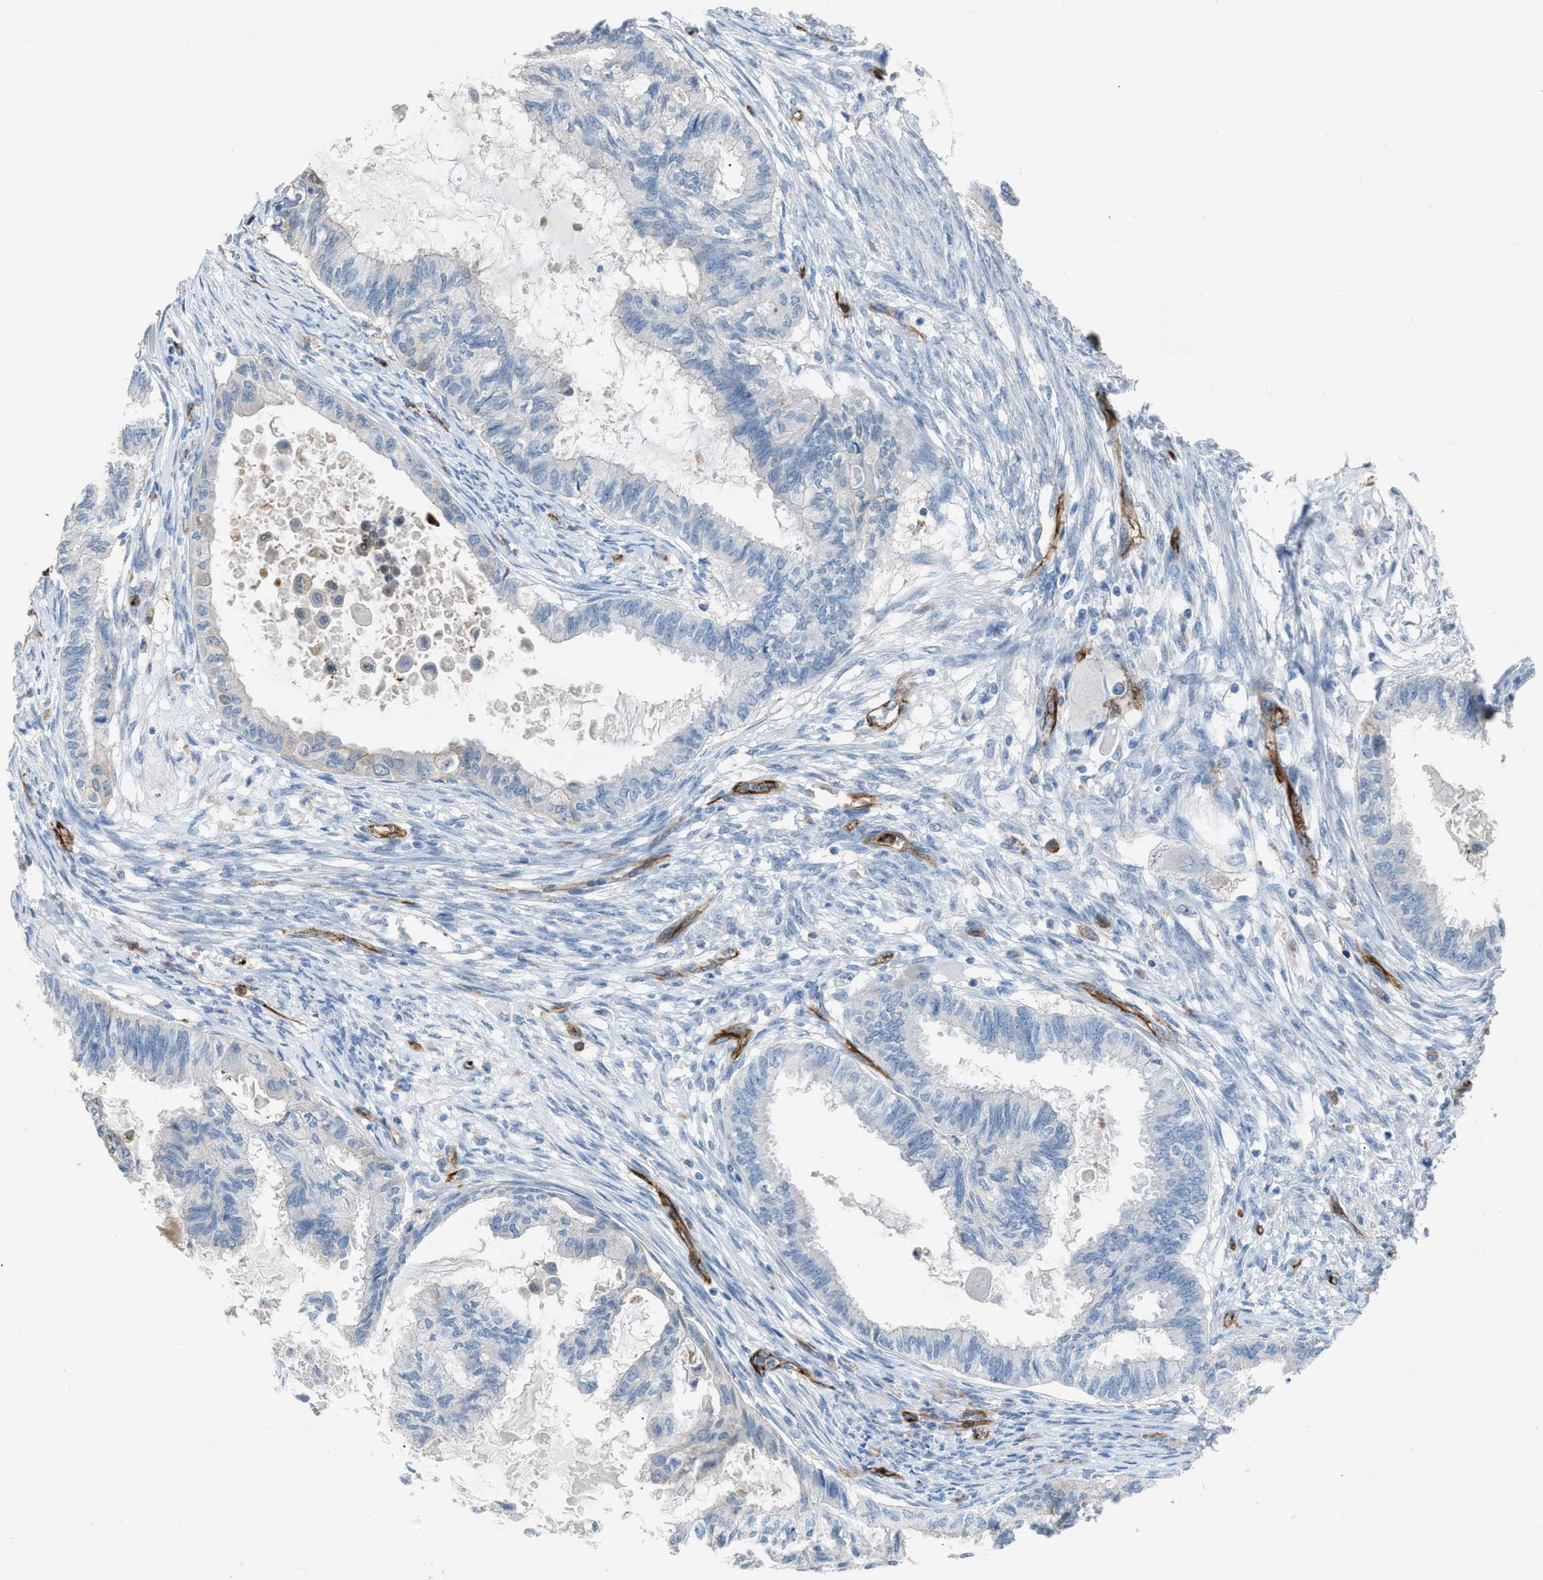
{"staining": {"intensity": "negative", "quantity": "none", "location": "none"}, "tissue": "cervical cancer", "cell_type": "Tumor cells", "image_type": "cancer", "snomed": [{"axis": "morphology", "description": "Normal tissue, NOS"}, {"axis": "morphology", "description": "Adenocarcinoma, NOS"}, {"axis": "topography", "description": "Cervix"}, {"axis": "topography", "description": "Endometrium"}], "caption": "Protein analysis of cervical cancer displays no significant positivity in tumor cells.", "gene": "DYSF", "patient": {"sex": "female", "age": 86}}